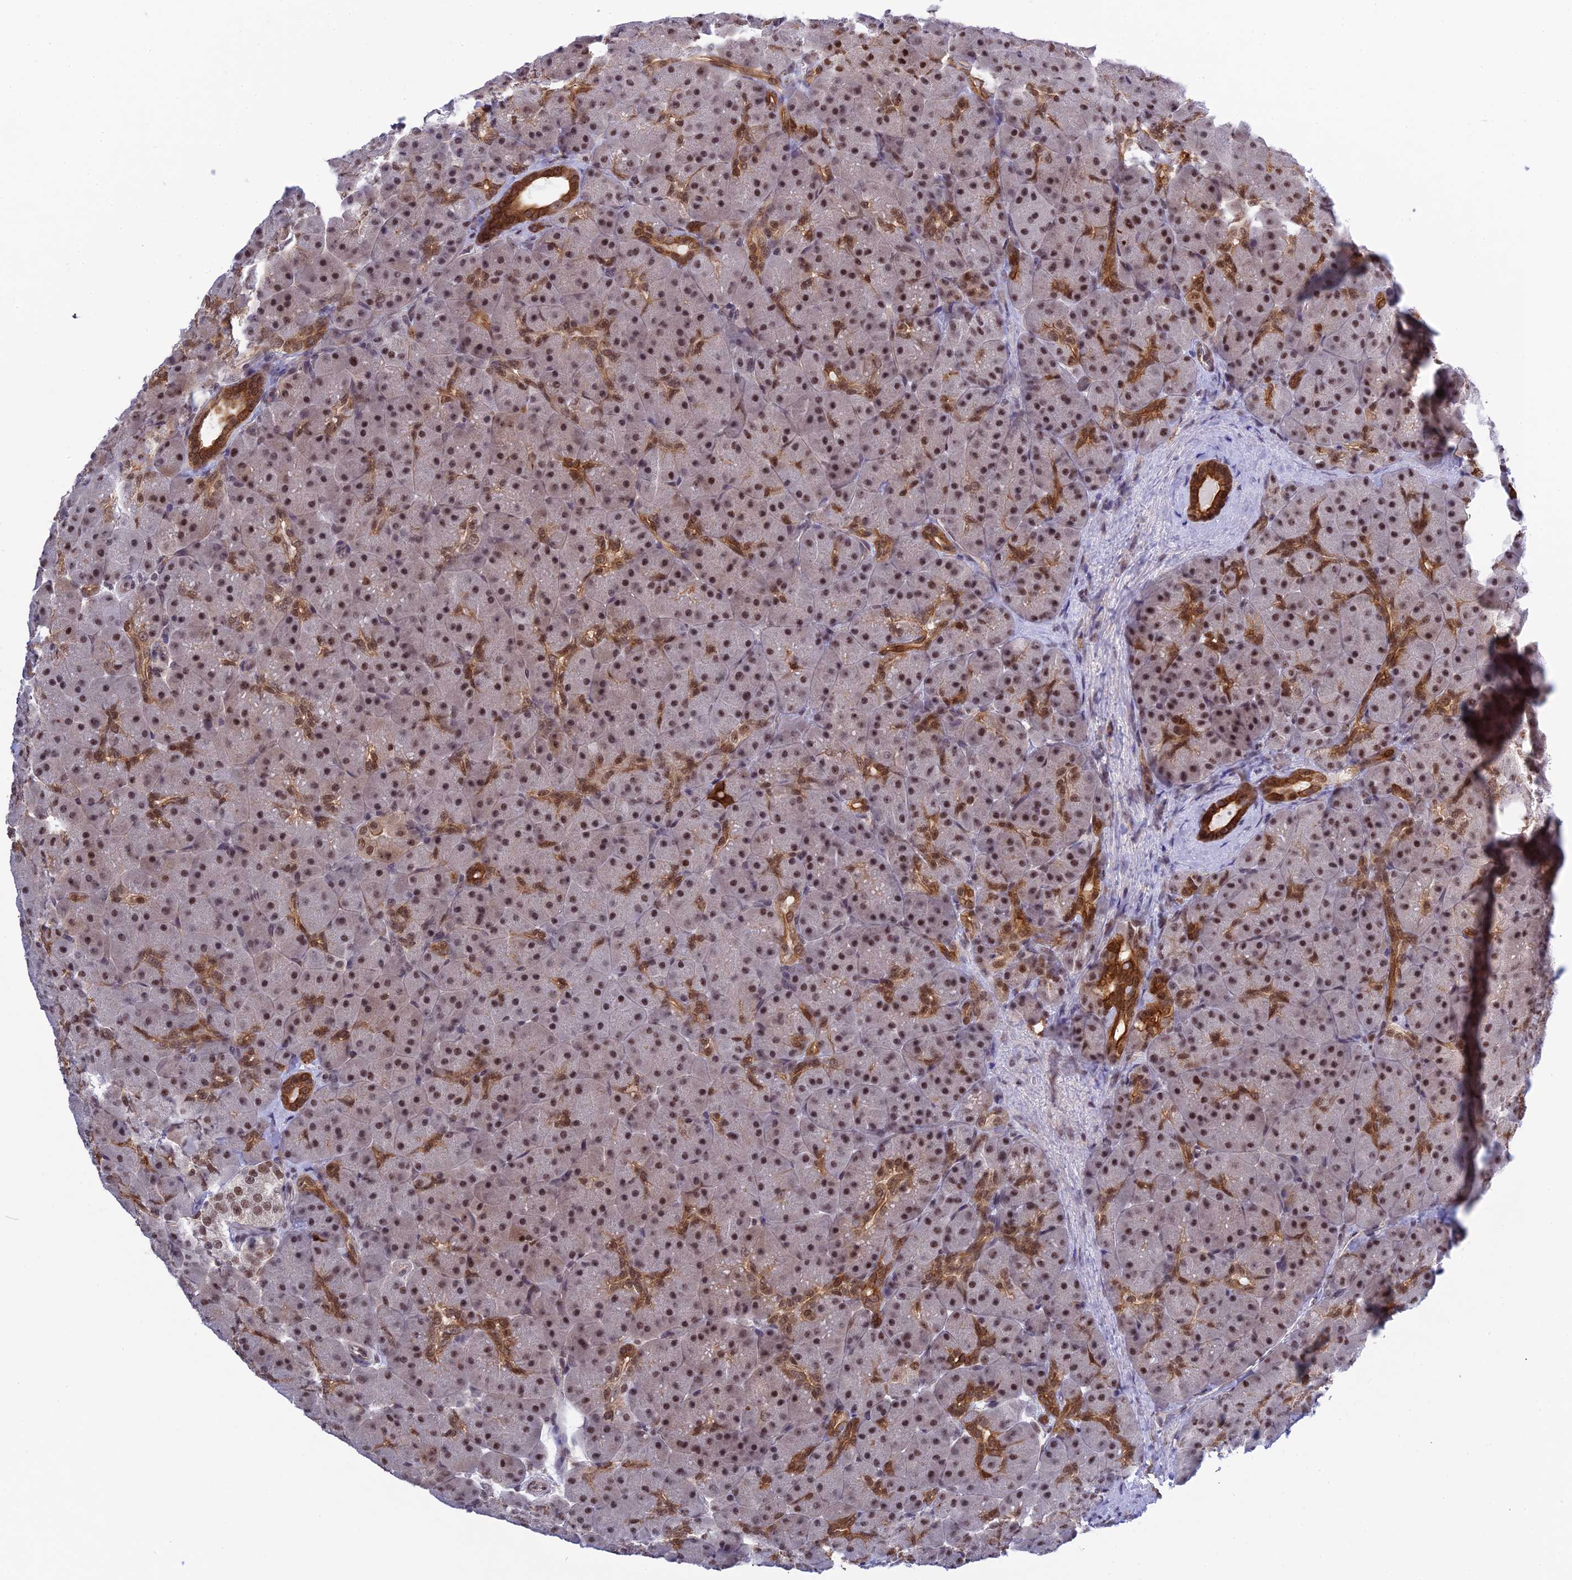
{"staining": {"intensity": "strong", "quantity": "25%-75%", "location": "cytoplasmic/membranous,nuclear"}, "tissue": "pancreas", "cell_type": "Exocrine glandular cells", "image_type": "normal", "snomed": [{"axis": "morphology", "description": "Normal tissue, NOS"}, {"axis": "topography", "description": "Pancreas"}], "caption": "Exocrine glandular cells exhibit strong cytoplasmic/membranous,nuclear positivity in approximately 25%-75% of cells in unremarkable pancreas. Nuclei are stained in blue.", "gene": "TCEA1", "patient": {"sex": "male", "age": 66}}